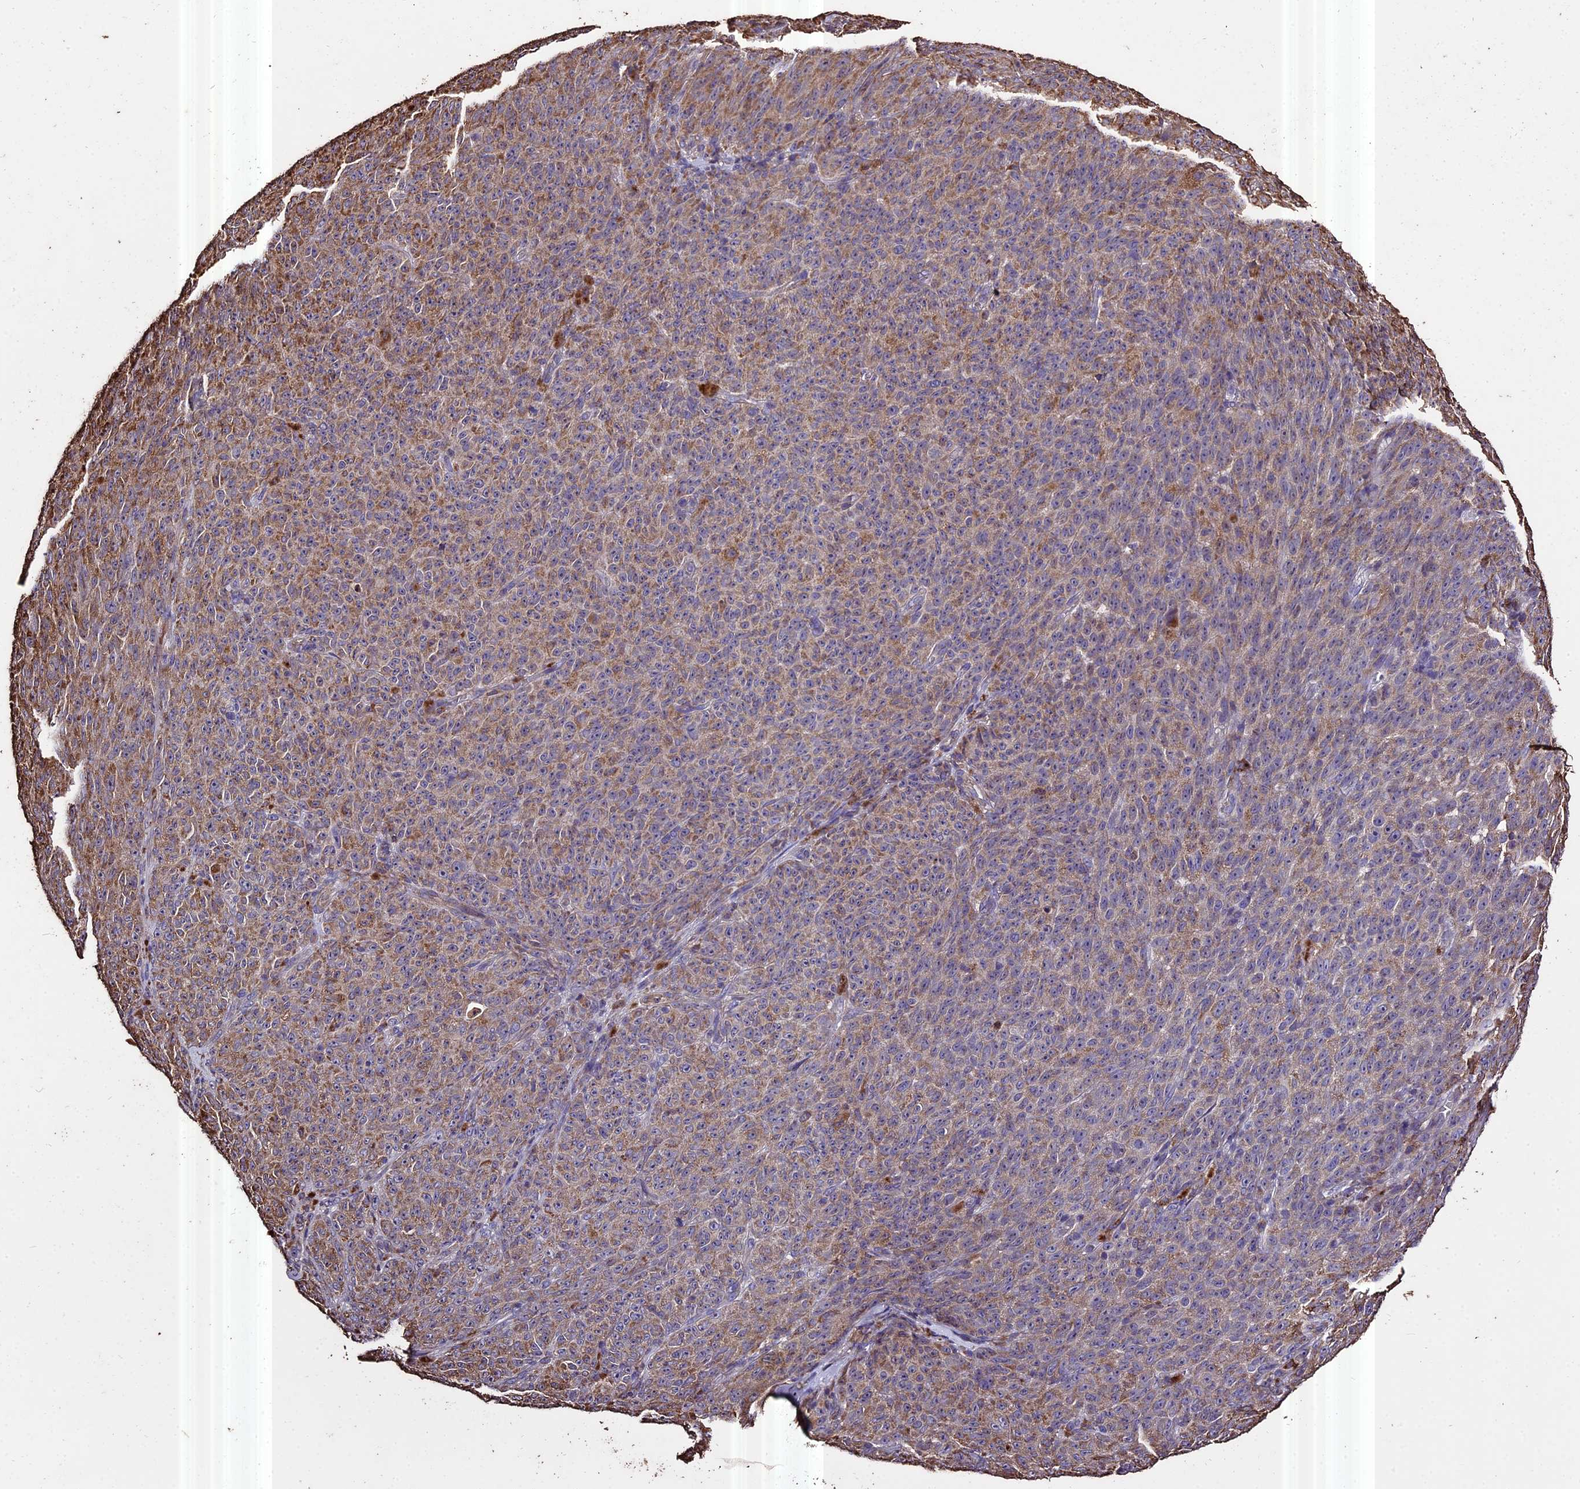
{"staining": {"intensity": "weak", "quantity": ">75%", "location": "cytoplasmic/membranous"}, "tissue": "melanoma", "cell_type": "Tumor cells", "image_type": "cancer", "snomed": [{"axis": "morphology", "description": "Malignant melanoma, NOS"}, {"axis": "topography", "description": "Skin"}], "caption": "Immunohistochemistry (IHC) of human malignant melanoma exhibits low levels of weak cytoplasmic/membranous expression in about >75% of tumor cells. The staining was performed using DAB, with brown indicating positive protein expression. Nuclei are stained blue with hematoxylin.", "gene": "PGPEP1L", "patient": {"sex": "female", "age": 82}}